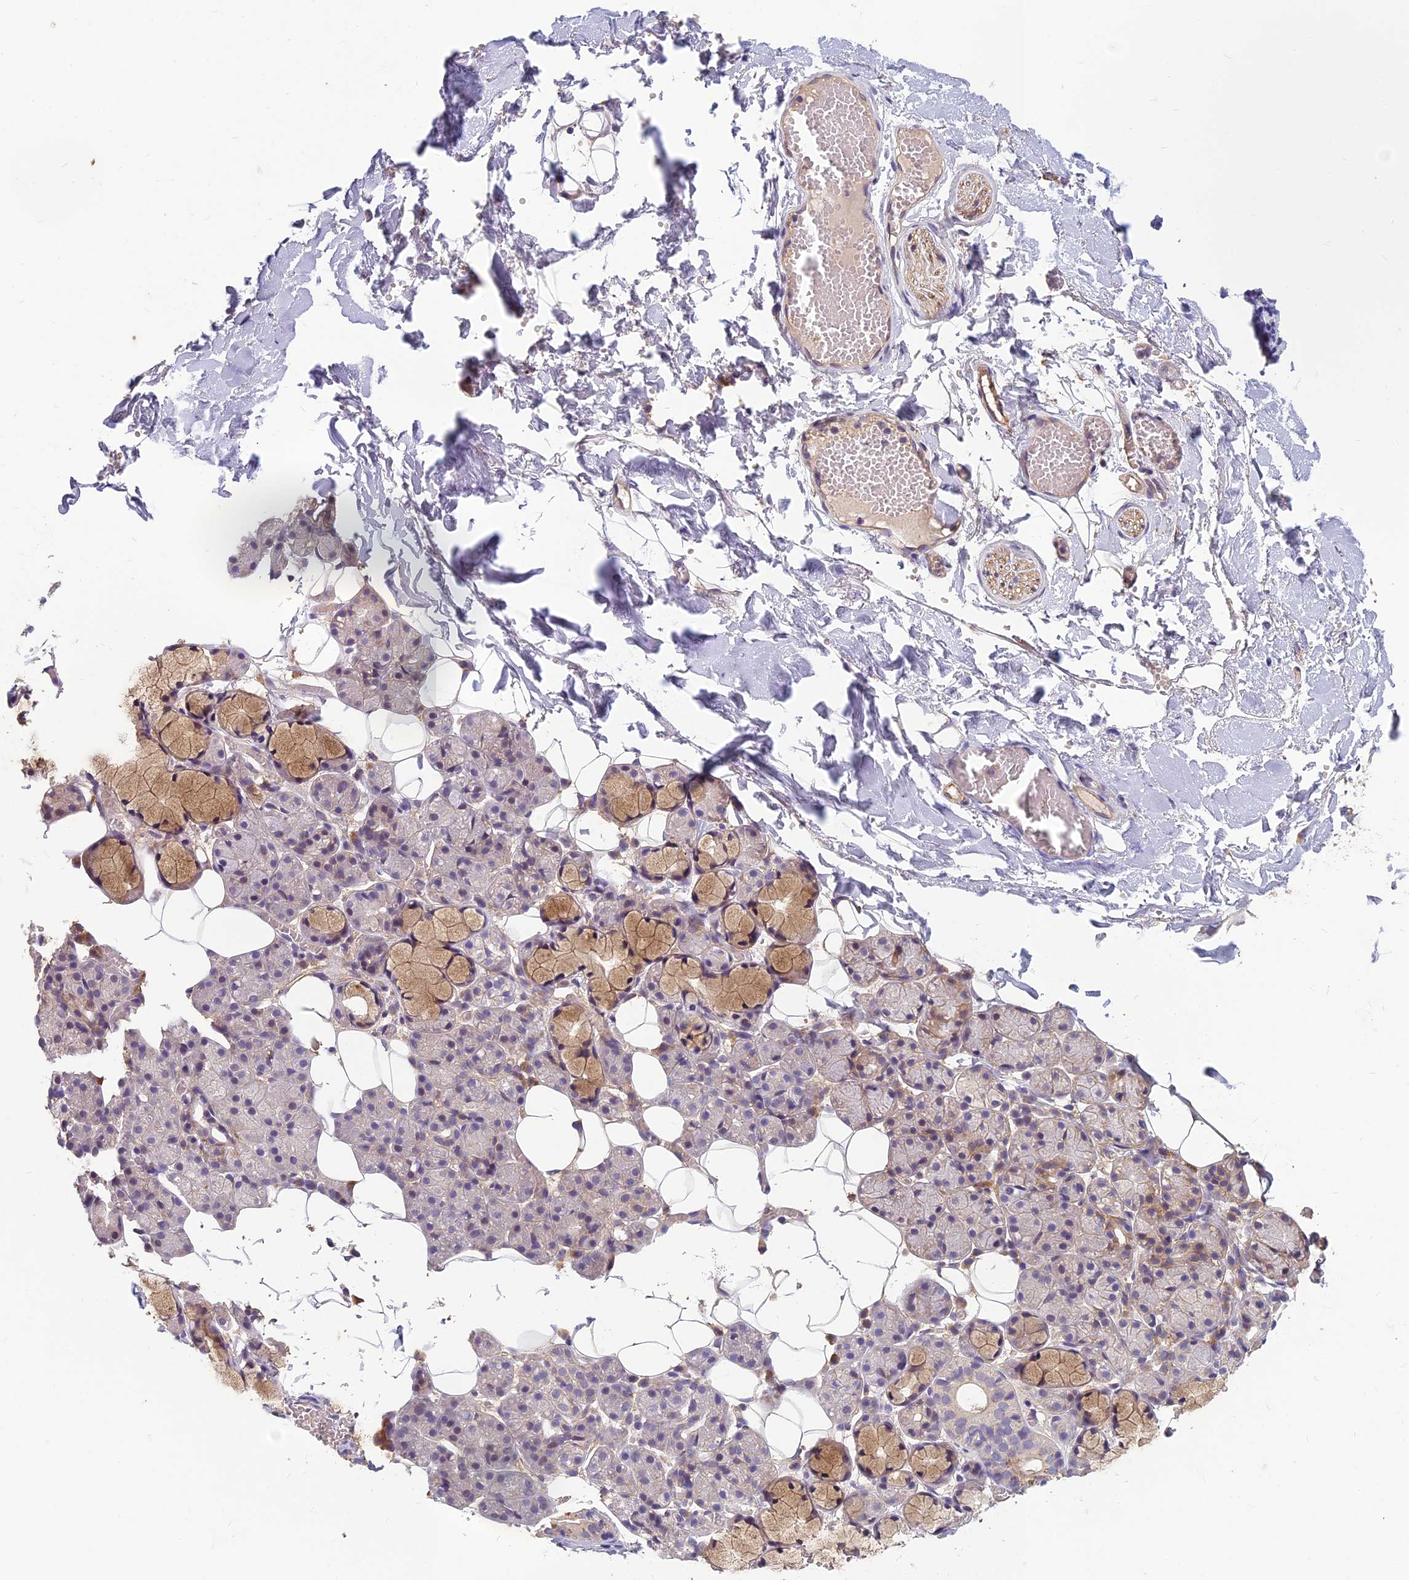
{"staining": {"intensity": "moderate", "quantity": "<25%", "location": "cytoplasmic/membranous"}, "tissue": "salivary gland", "cell_type": "Glandular cells", "image_type": "normal", "snomed": [{"axis": "morphology", "description": "Normal tissue, NOS"}, {"axis": "topography", "description": "Salivary gland"}], "caption": "A high-resolution histopathology image shows IHC staining of unremarkable salivary gland, which reveals moderate cytoplasmic/membranous positivity in approximately <25% of glandular cells. The protein is stained brown, and the nuclei are stained in blue (DAB IHC with brightfield microscopy, high magnification).", "gene": "TSPAN15", "patient": {"sex": "male", "age": 63}}